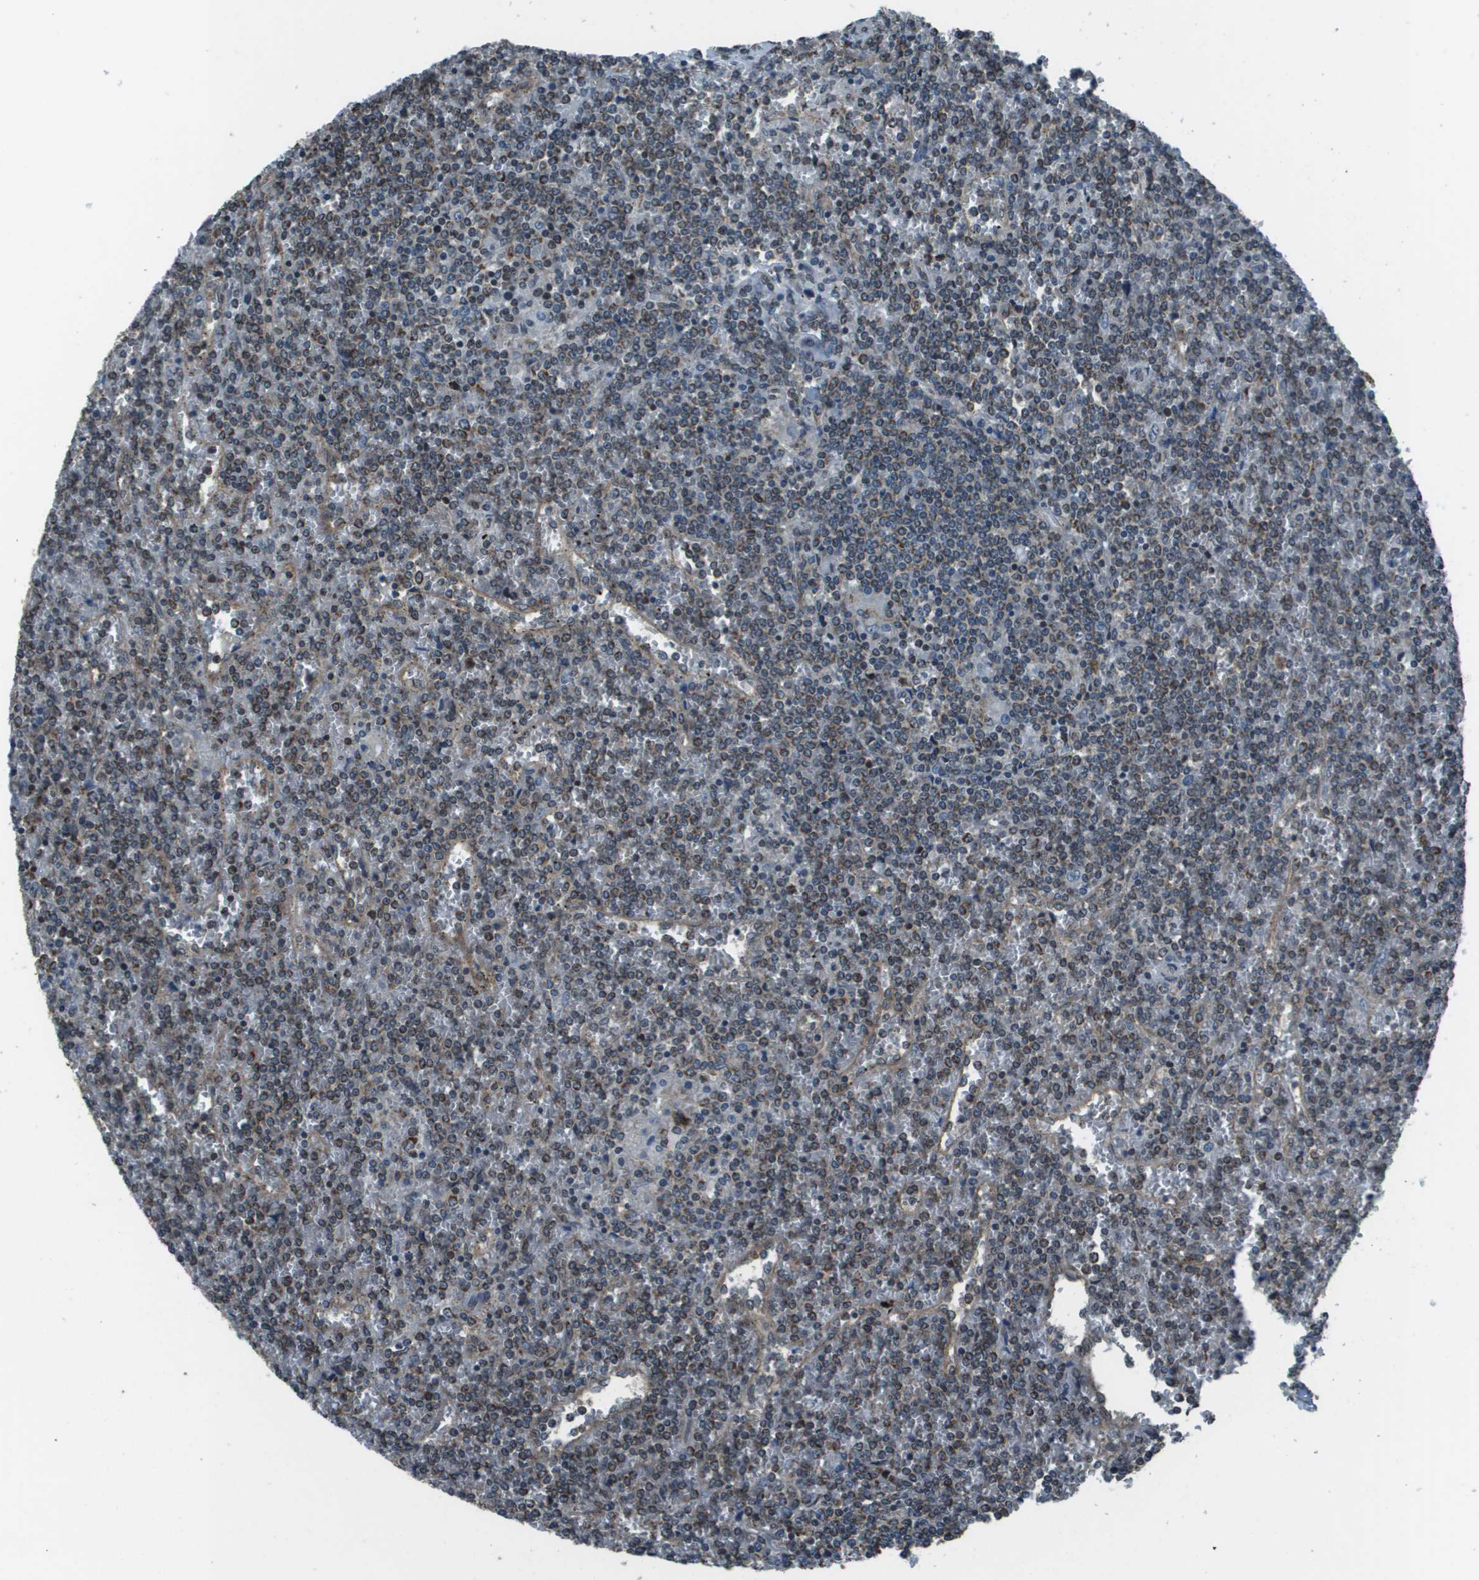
{"staining": {"intensity": "moderate", "quantity": ">75%", "location": "cytoplasmic/membranous"}, "tissue": "lymphoma", "cell_type": "Tumor cells", "image_type": "cancer", "snomed": [{"axis": "morphology", "description": "Malignant lymphoma, non-Hodgkin's type, Low grade"}, {"axis": "topography", "description": "Spleen"}], "caption": "IHC (DAB (3,3'-diaminobenzidine)) staining of lymphoma shows moderate cytoplasmic/membranous protein positivity in about >75% of tumor cells. (DAB (3,3'-diaminobenzidine) IHC, brown staining for protein, blue staining for nuclei).", "gene": "PPFIA1", "patient": {"sex": "female", "age": 19}}